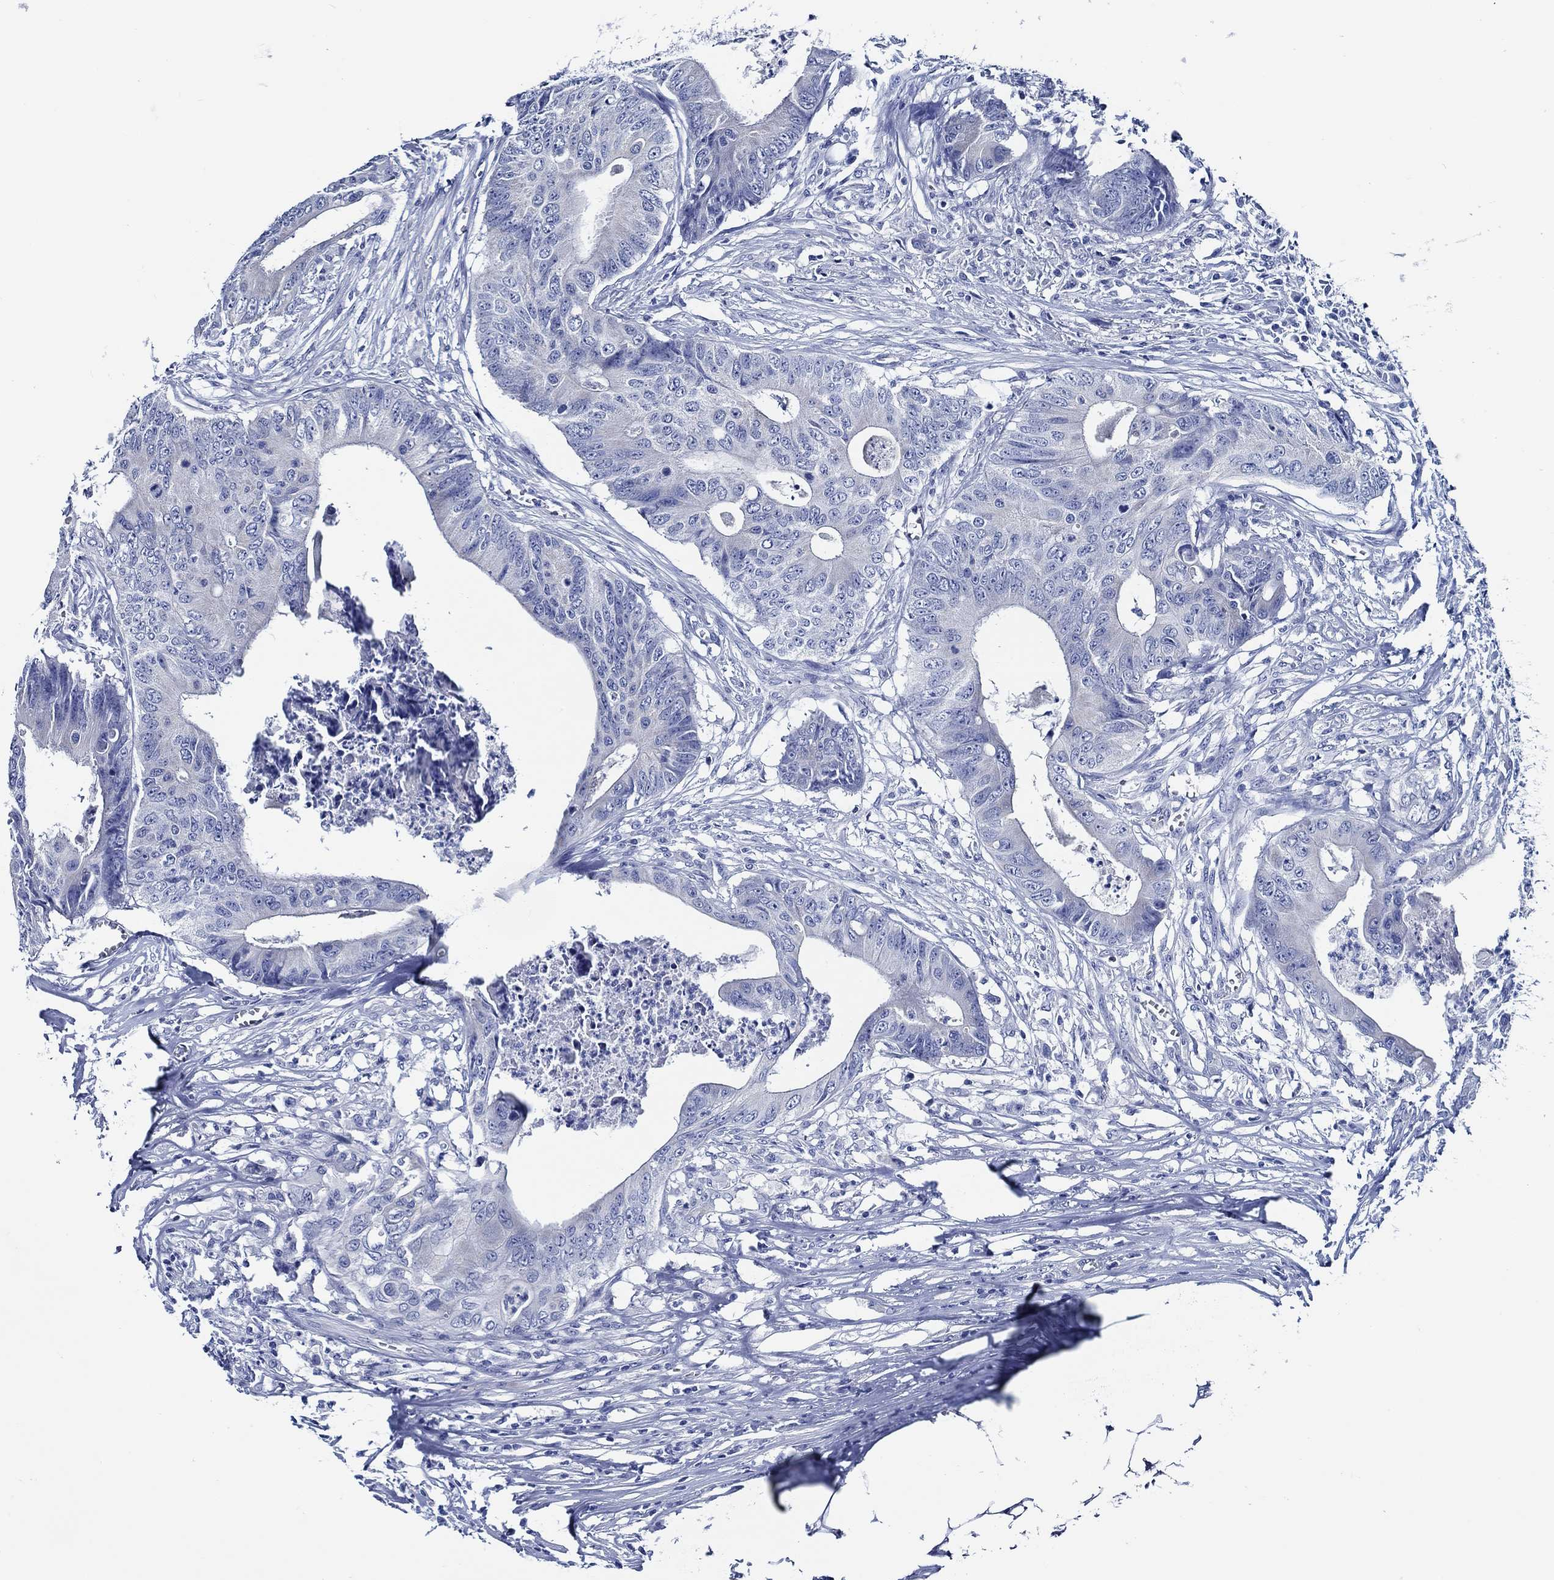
{"staining": {"intensity": "negative", "quantity": "none", "location": "none"}, "tissue": "colorectal cancer", "cell_type": "Tumor cells", "image_type": "cancer", "snomed": [{"axis": "morphology", "description": "Adenocarcinoma, NOS"}, {"axis": "topography", "description": "Colon"}], "caption": "Histopathology image shows no protein staining in tumor cells of colorectal adenocarcinoma tissue.", "gene": "WDR62", "patient": {"sex": "male", "age": 84}}